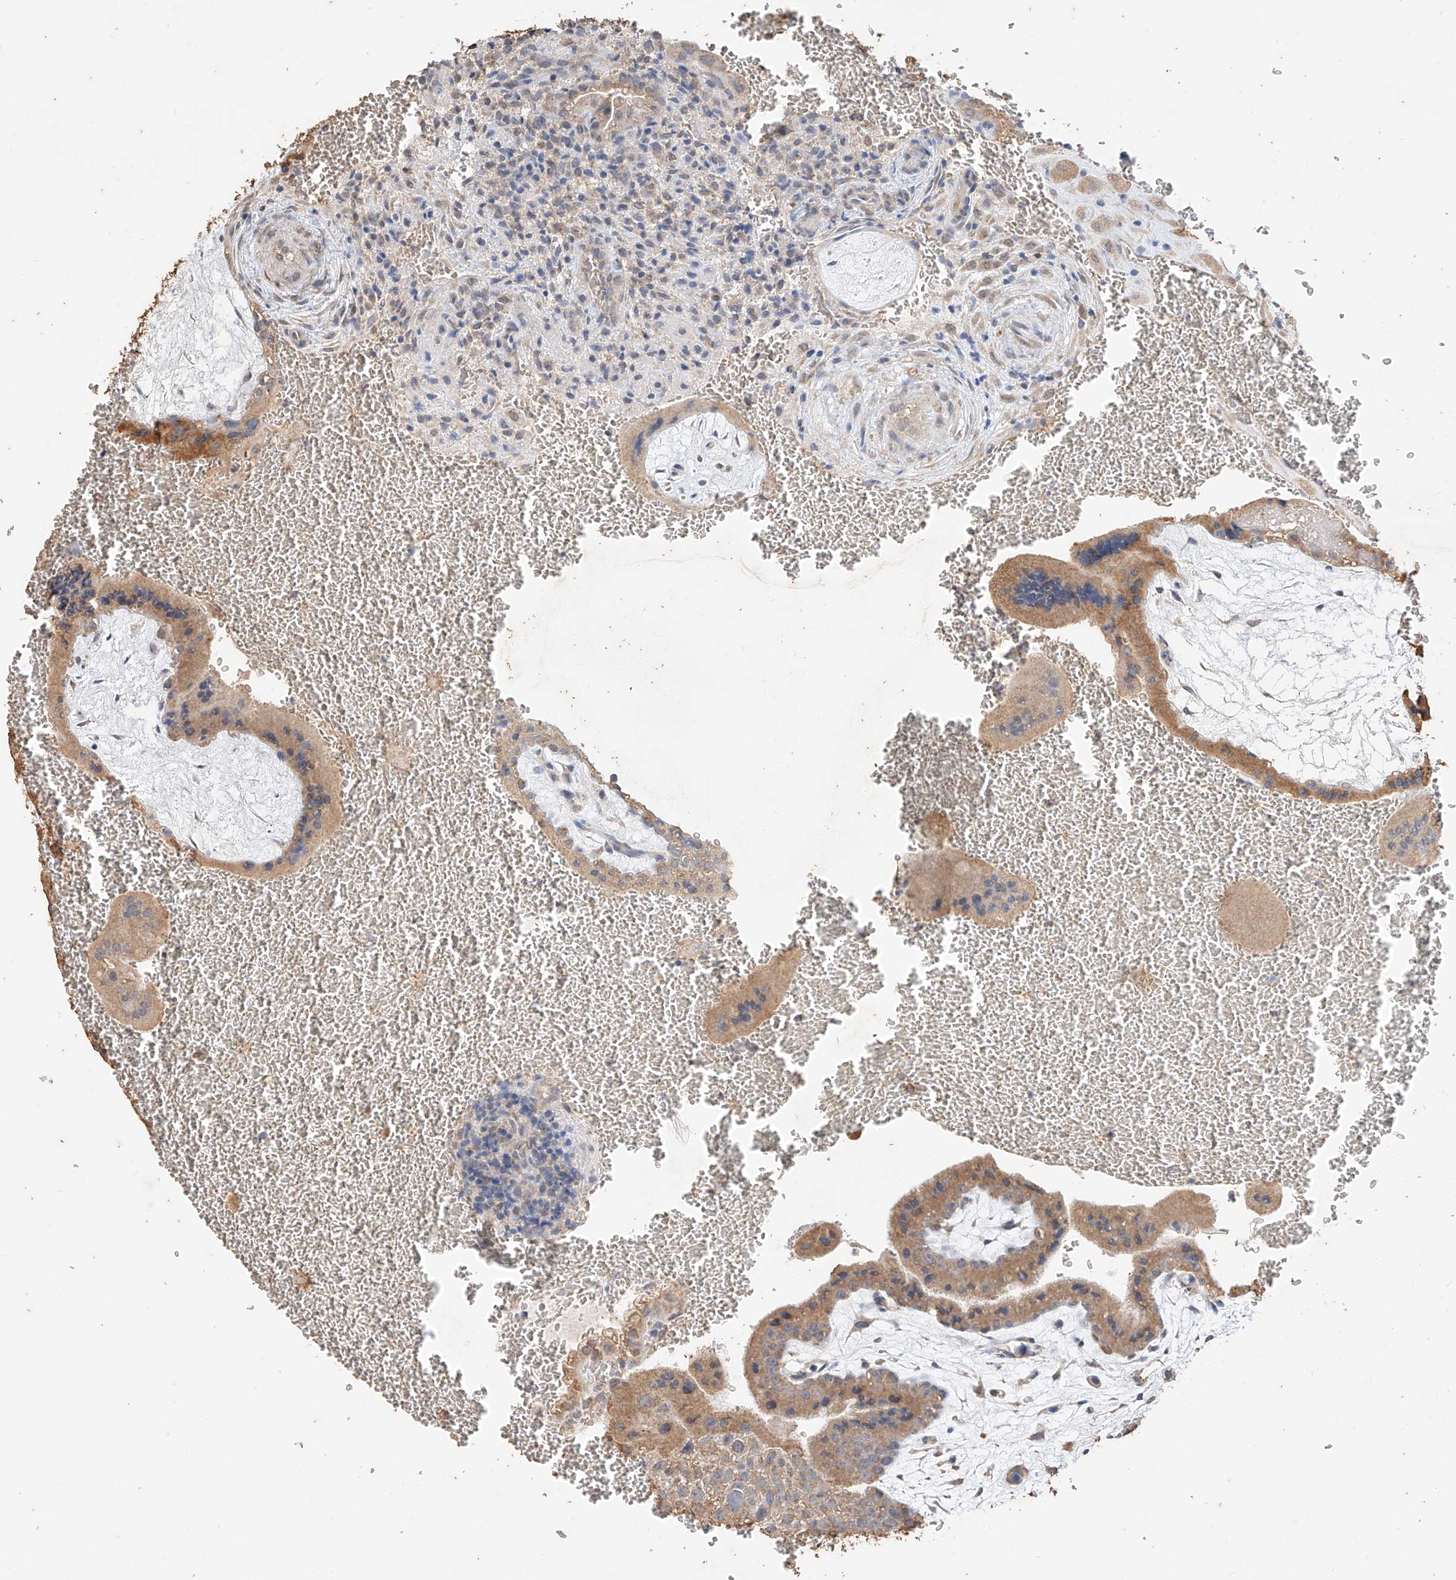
{"staining": {"intensity": "moderate", "quantity": ">75%", "location": "cytoplasmic/membranous"}, "tissue": "placenta", "cell_type": "Trophoblastic cells", "image_type": "normal", "snomed": [{"axis": "morphology", "description": "Normal tissue, NOS"}, {"axis": "topography", "description": "Placenta"}], "caption": "The immunohistochemical stain shows moderate cytoplasmic/membranous positivity in trophoblastic cells of benign placenta.", "gene": "CERS4", "patient": {"sex": "female", "age": 35}}